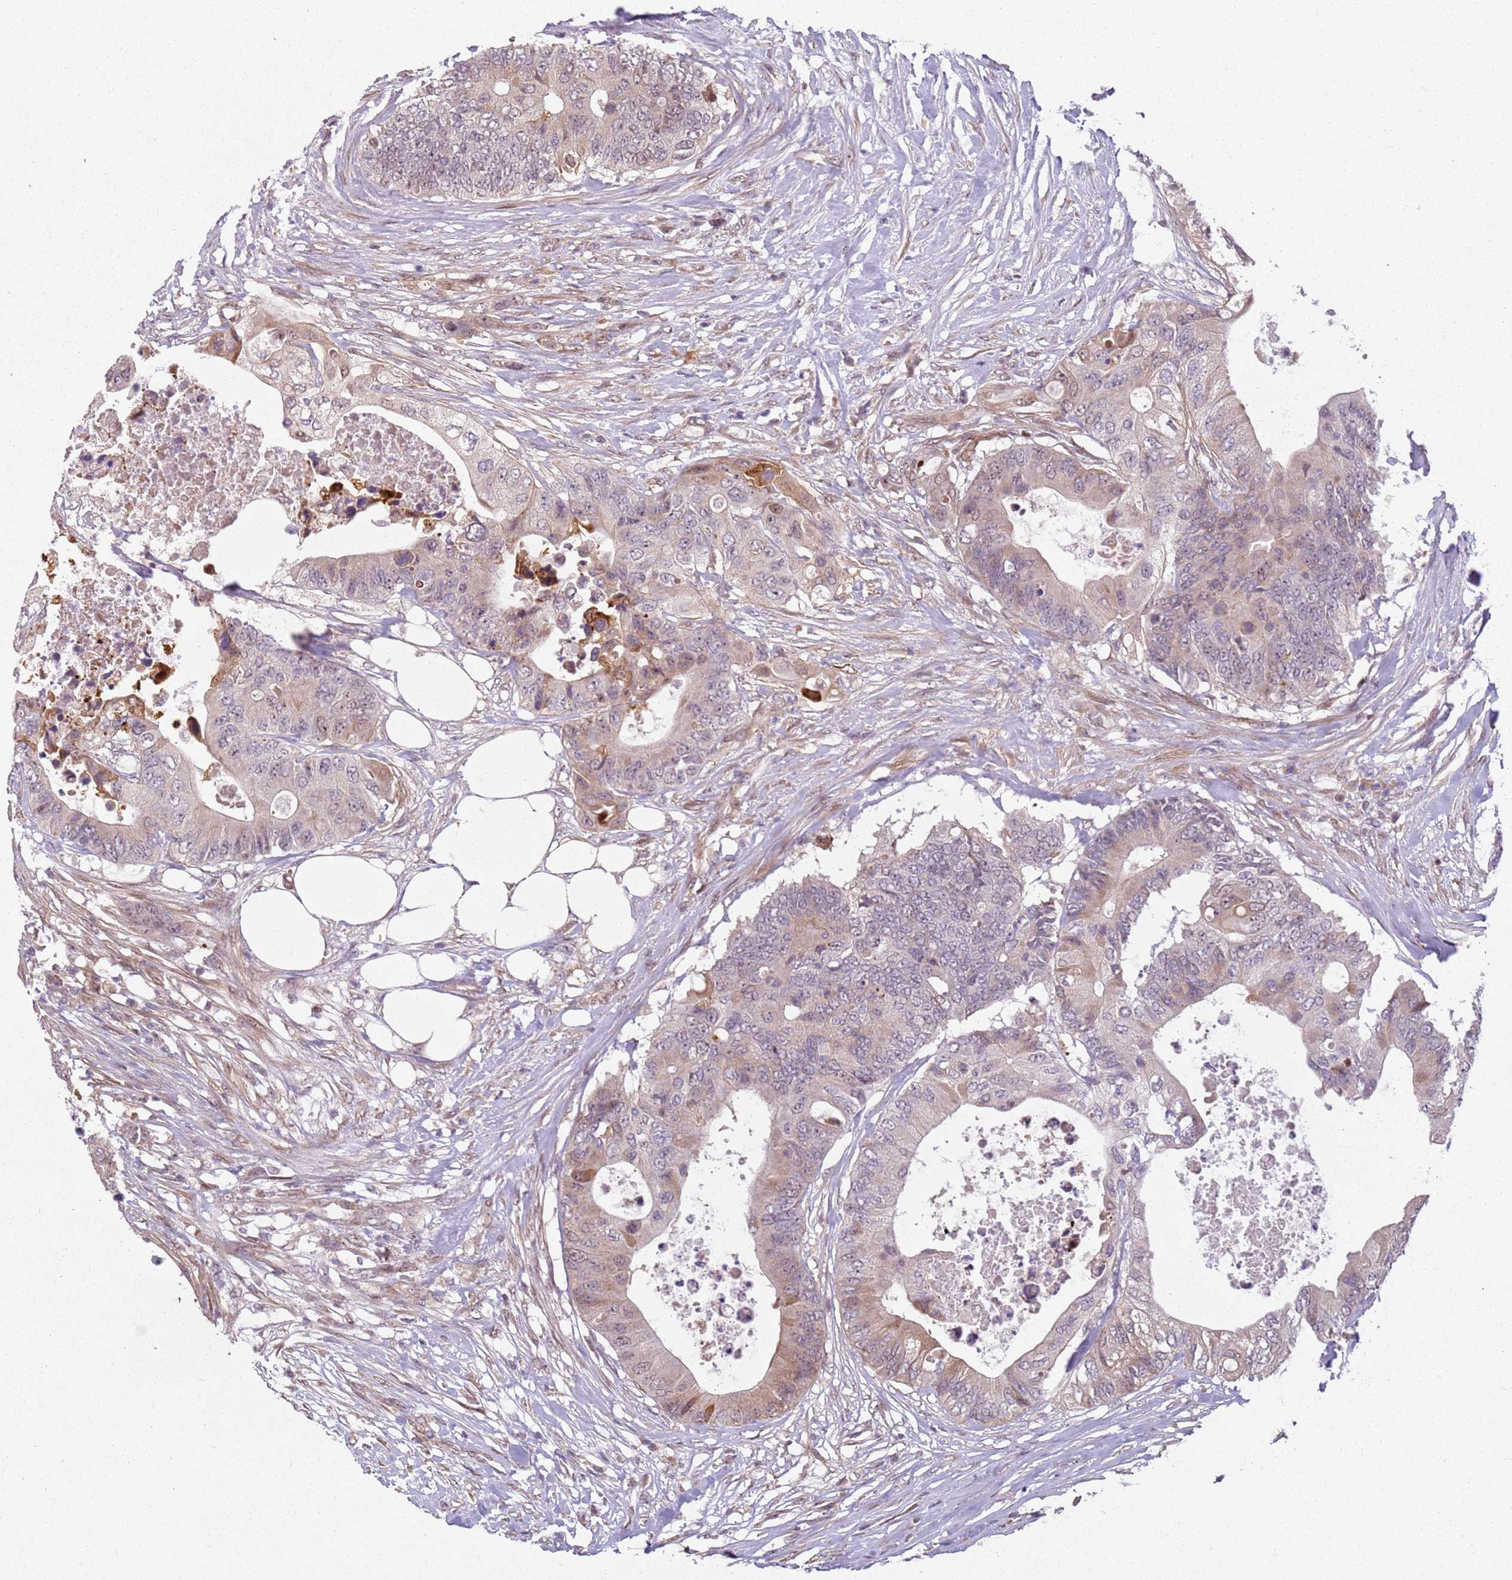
{"staining": {"intensity": "weak", "quantity": "25%-75%", "location": "cytoplasmic/membranous,nuclear"}, "tissue": "colorectal cancer", "cell_type": "Tumor cells", "image_type": "cancer", "snomed": [{"axis": "morphology", "description": "Adenocarcinoma, NOS"}, {"axis": "topography", "description": "Colon"}], "caption": "Brown immunohistochemical staining in human colorectal cancer (adenocarcinoma) exhibits weak cytoplasmic/membranous and nuclear staining in about 25%-75% of tumor cells.", "gene": "CHURC1", "patient": {"sex": "male", "age": 71}}